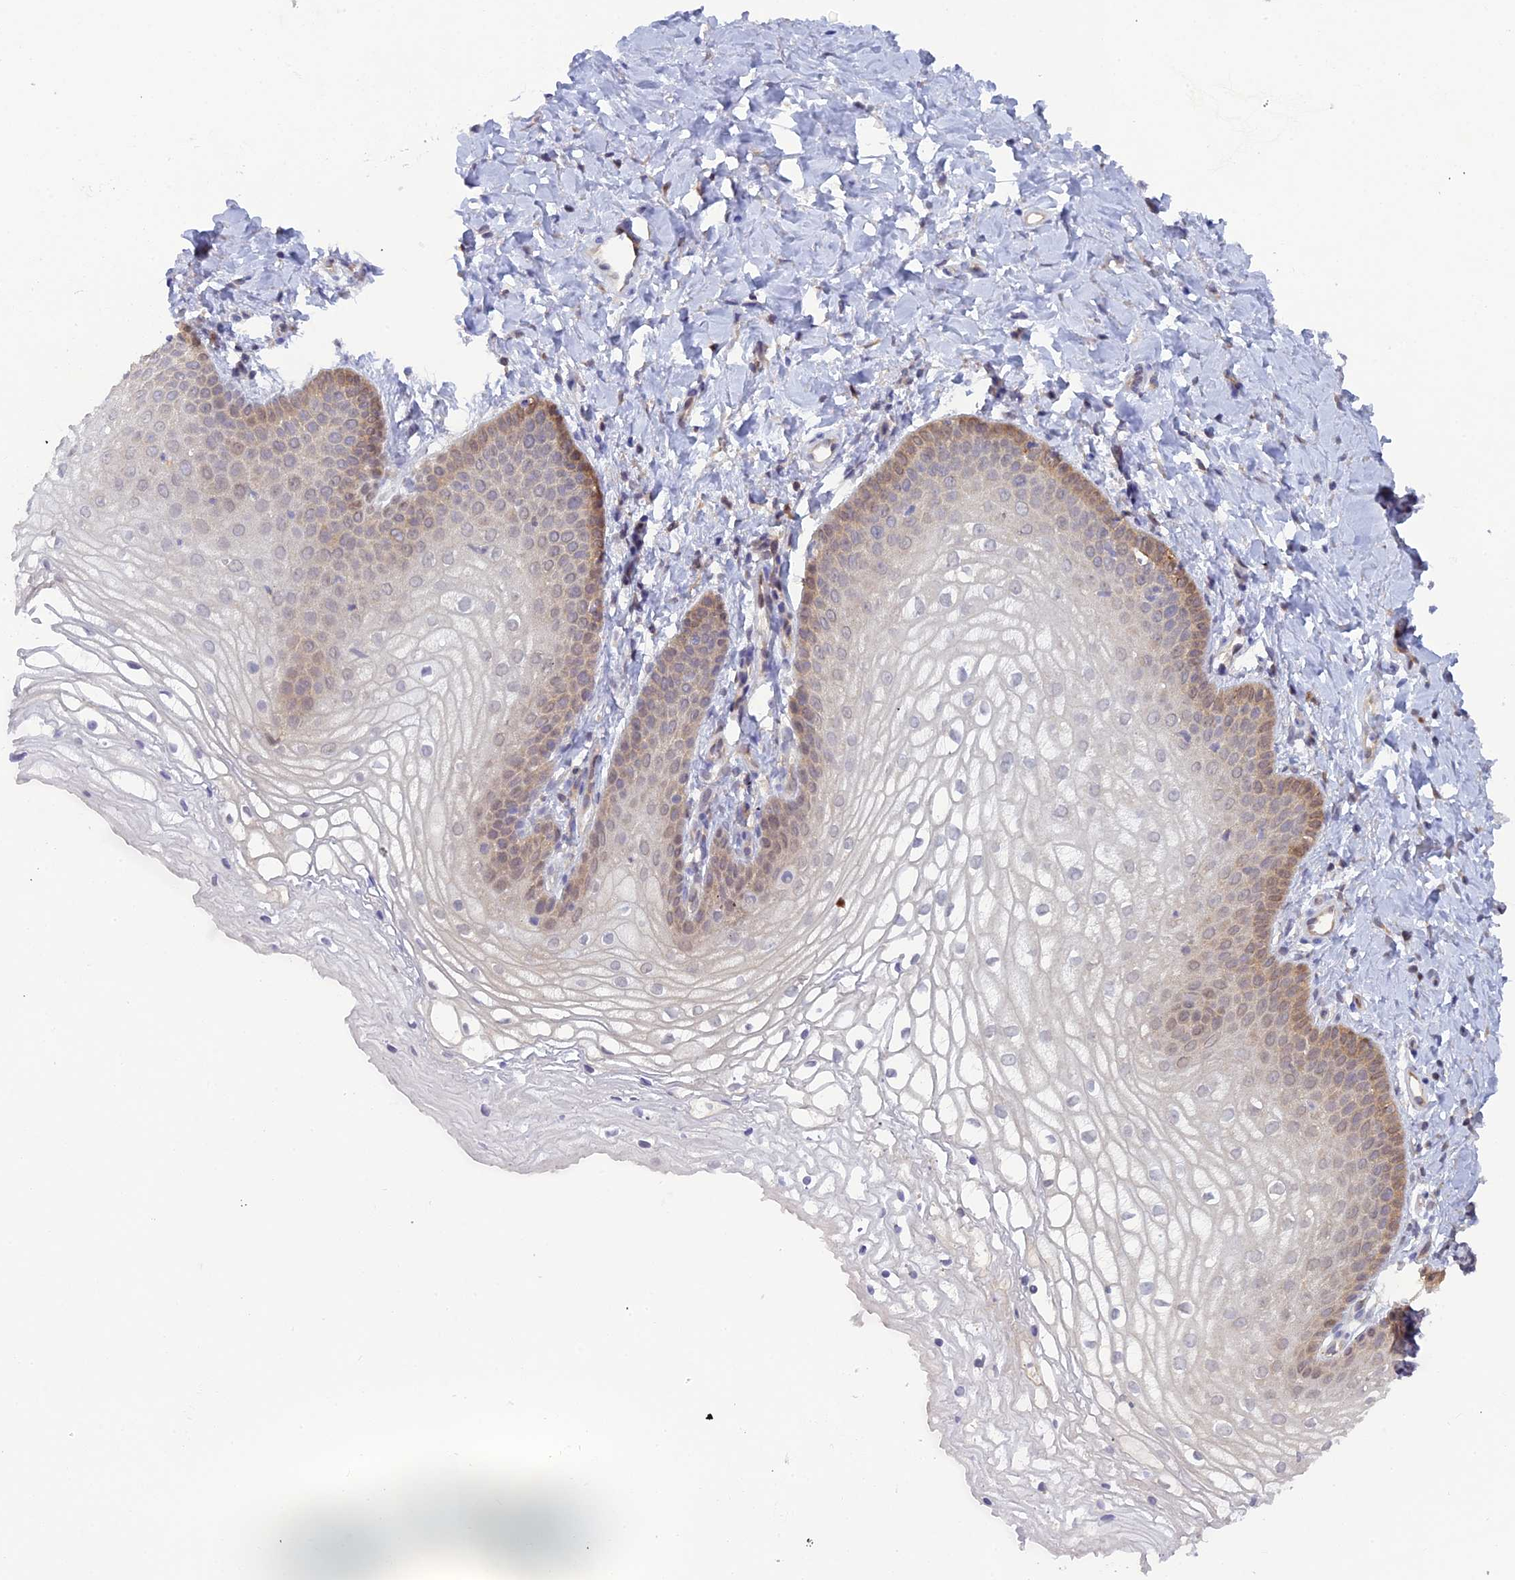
{"staining": {"intensity": "moderate", "quantity": "<25%", "location": "cytoplasmic/membranous"}, "tissue": "vagina", "cell_type": "Squamous epithelial cells", "image_type": "normal", "snomed": [{"axis": "morphology", "description": "Normal tissue, NOS"}, {"axis": "topography", "description": "Vagina"}], "caption": "A brown stain highlights moderate cytoplasmic/membranous staining of a protein in squamous epithelial cells of normal vagina. The staining is performed using DAB (3,3'-diaminobenzidine) brown chromogen to label protein expression. The nuclei are counter-stained blue using hematoxylin.", "gene": "HINT1", "patient": {"sex": "female", "age": 68}}